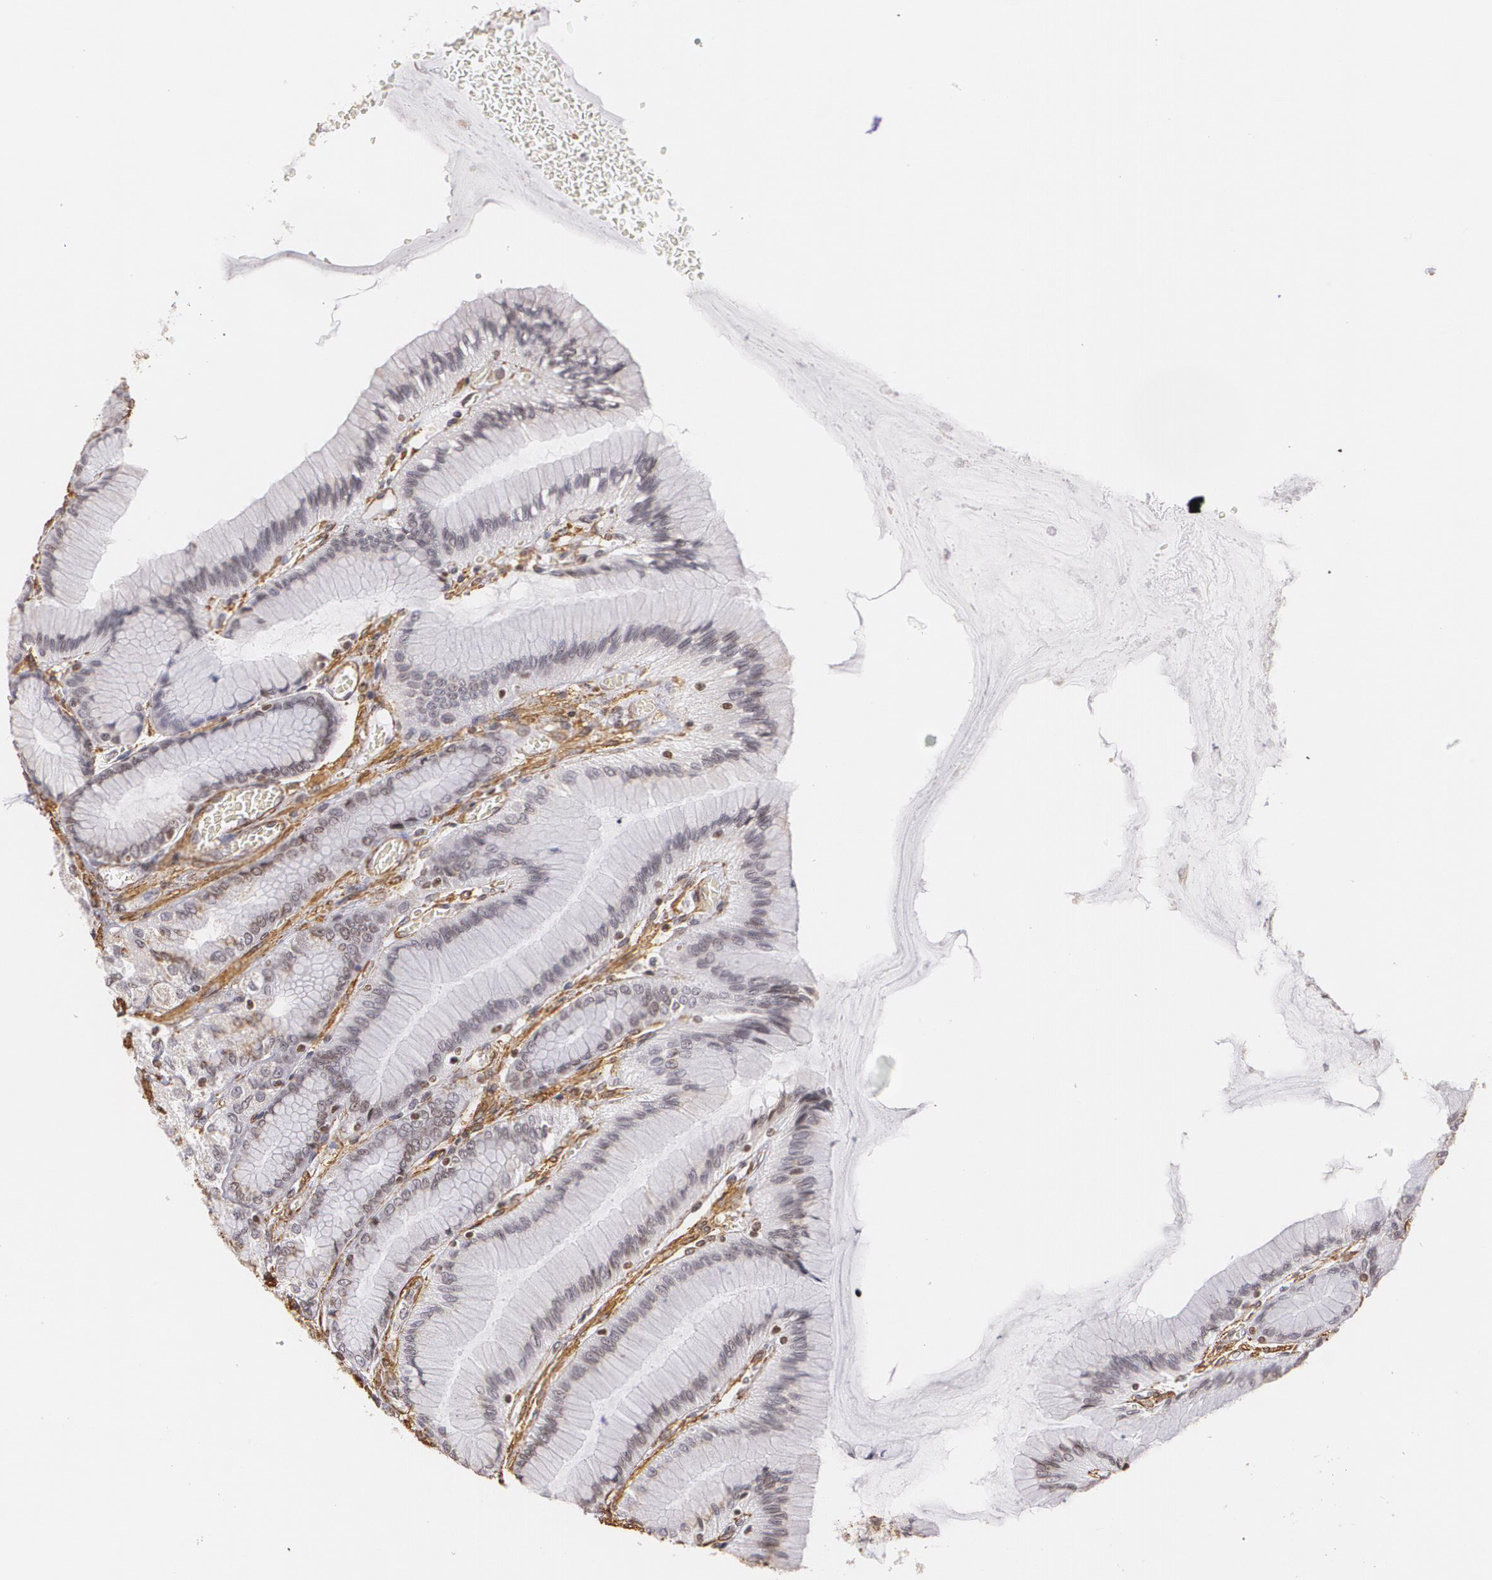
{"staining": {"intensity": "negative", "quantity": "none", "location": "none"}, "tissue": "stomach", "cell_type": "Glandular cells", "image_type": "normal", "snomed": [{"axis": "morphology", "description": "Normal tissue, NOS"}, {"axis": "morphology", "description": "Adenocarcinoma, NOS"}, {"axis": "topography", "description": "Stomach"}, {"axis": "topography", "description": "Stomach, lower"}], "caption": "Glandular cells are negative for protein expression in unremarkable human stomach. The staining was performed using DAB to visualize the protein expression in brown, while the nuclei were stained in blue with hematoxylin (Magnification: 20x).", "gene": "VAMP1", "patient": {"sex": "female", "age": 65}}